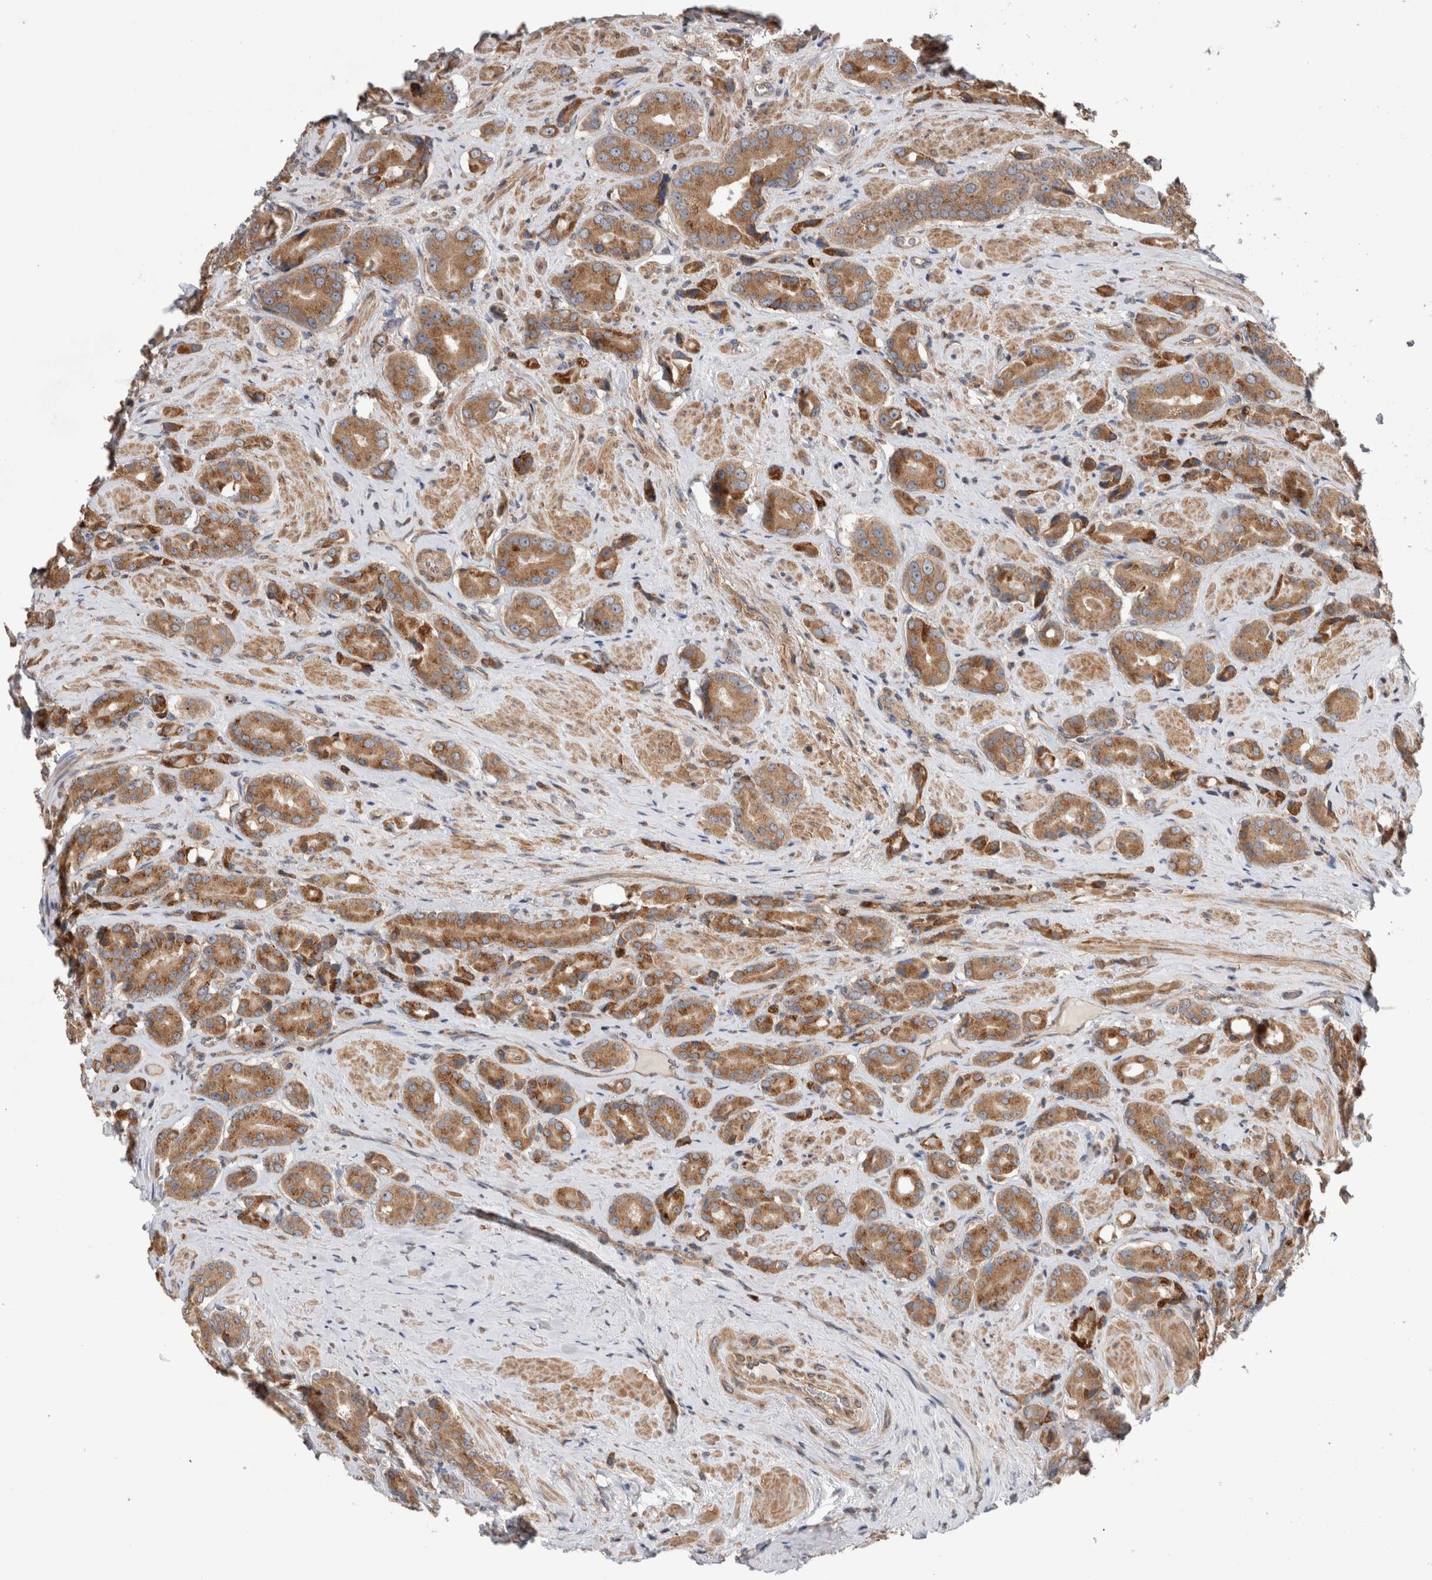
{"staining": {"intensity": "strong", "quantity": ">75%", "location": "cytoplasmic/membranous"}, "tissue": "prostate cancer", "cell_type": "Tumor cells", "image_type": "cancer", "snomed": [{"axis": "morphology", "description": "Adenocarcinoma, High grade"}, {"axis": "topography", "description": "Prostate"}], "caption": "Human prostate cancer stained for a protein (brown) reveals strong cytoplasmic/membranous positive expression in about >75% of tumor cells.", "gene": "TRIM5", "patient": {"sex": "male", "age": 71}}